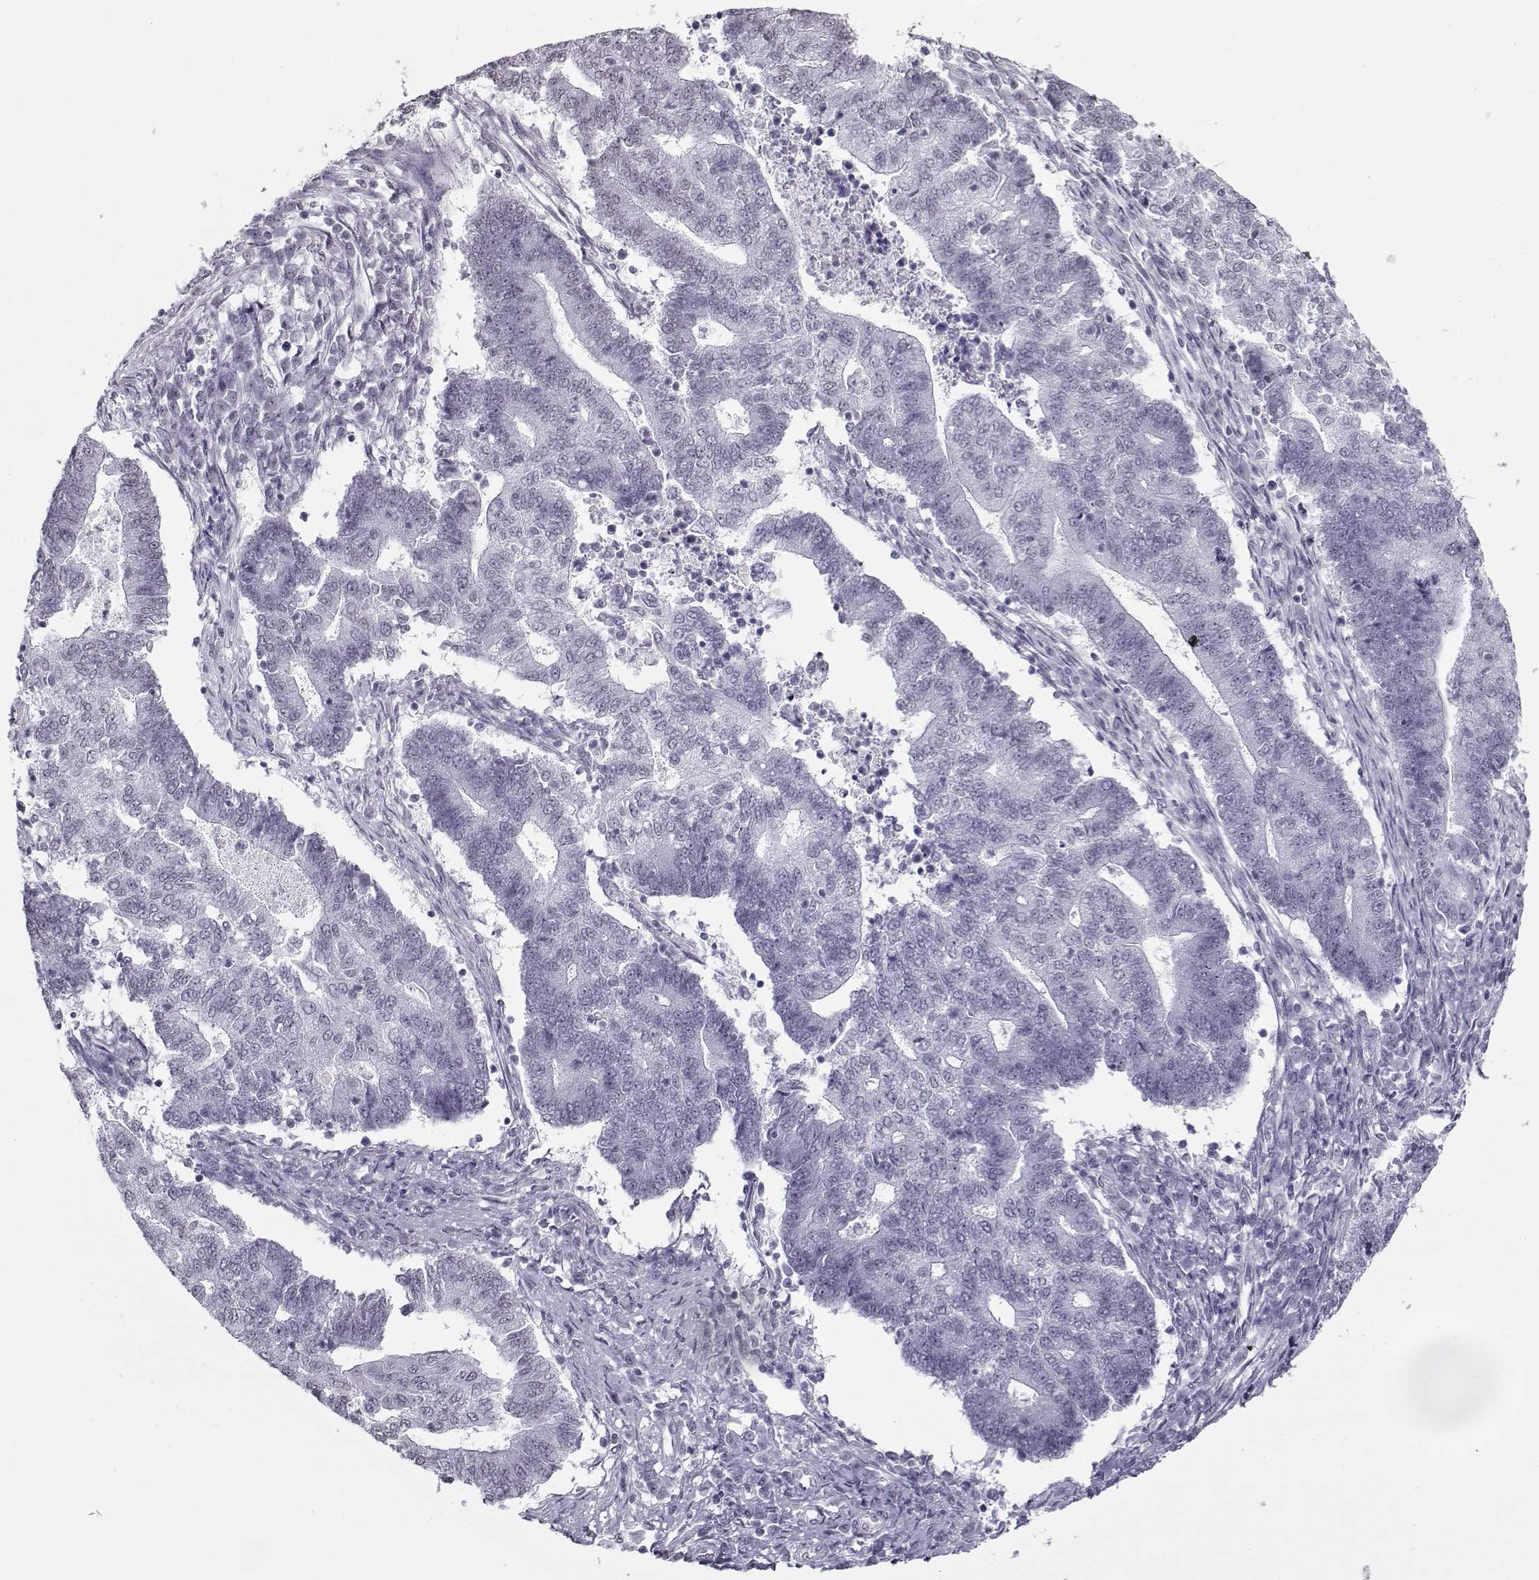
{"staining": {"intensity": "negative", "quantity": "none", "location": "none"}, "tissue": "endometrial cancer", "cell_type": "Tumor cells", "image_type": "cancer", "snomed": [{"axis": "morphology", "description": "Adenocarcinoma, NOS"}, {"axis": "topography", "description": "Uterus"}, {"axis": "topography", "description": "Endometrium"}], "caption": "This is a histopathology image of IHC staining of endometrial cancer, which shows no expression in tumor cells.", "gene": "PRMT8", "patient": {"sex": "female", "age": 54}}